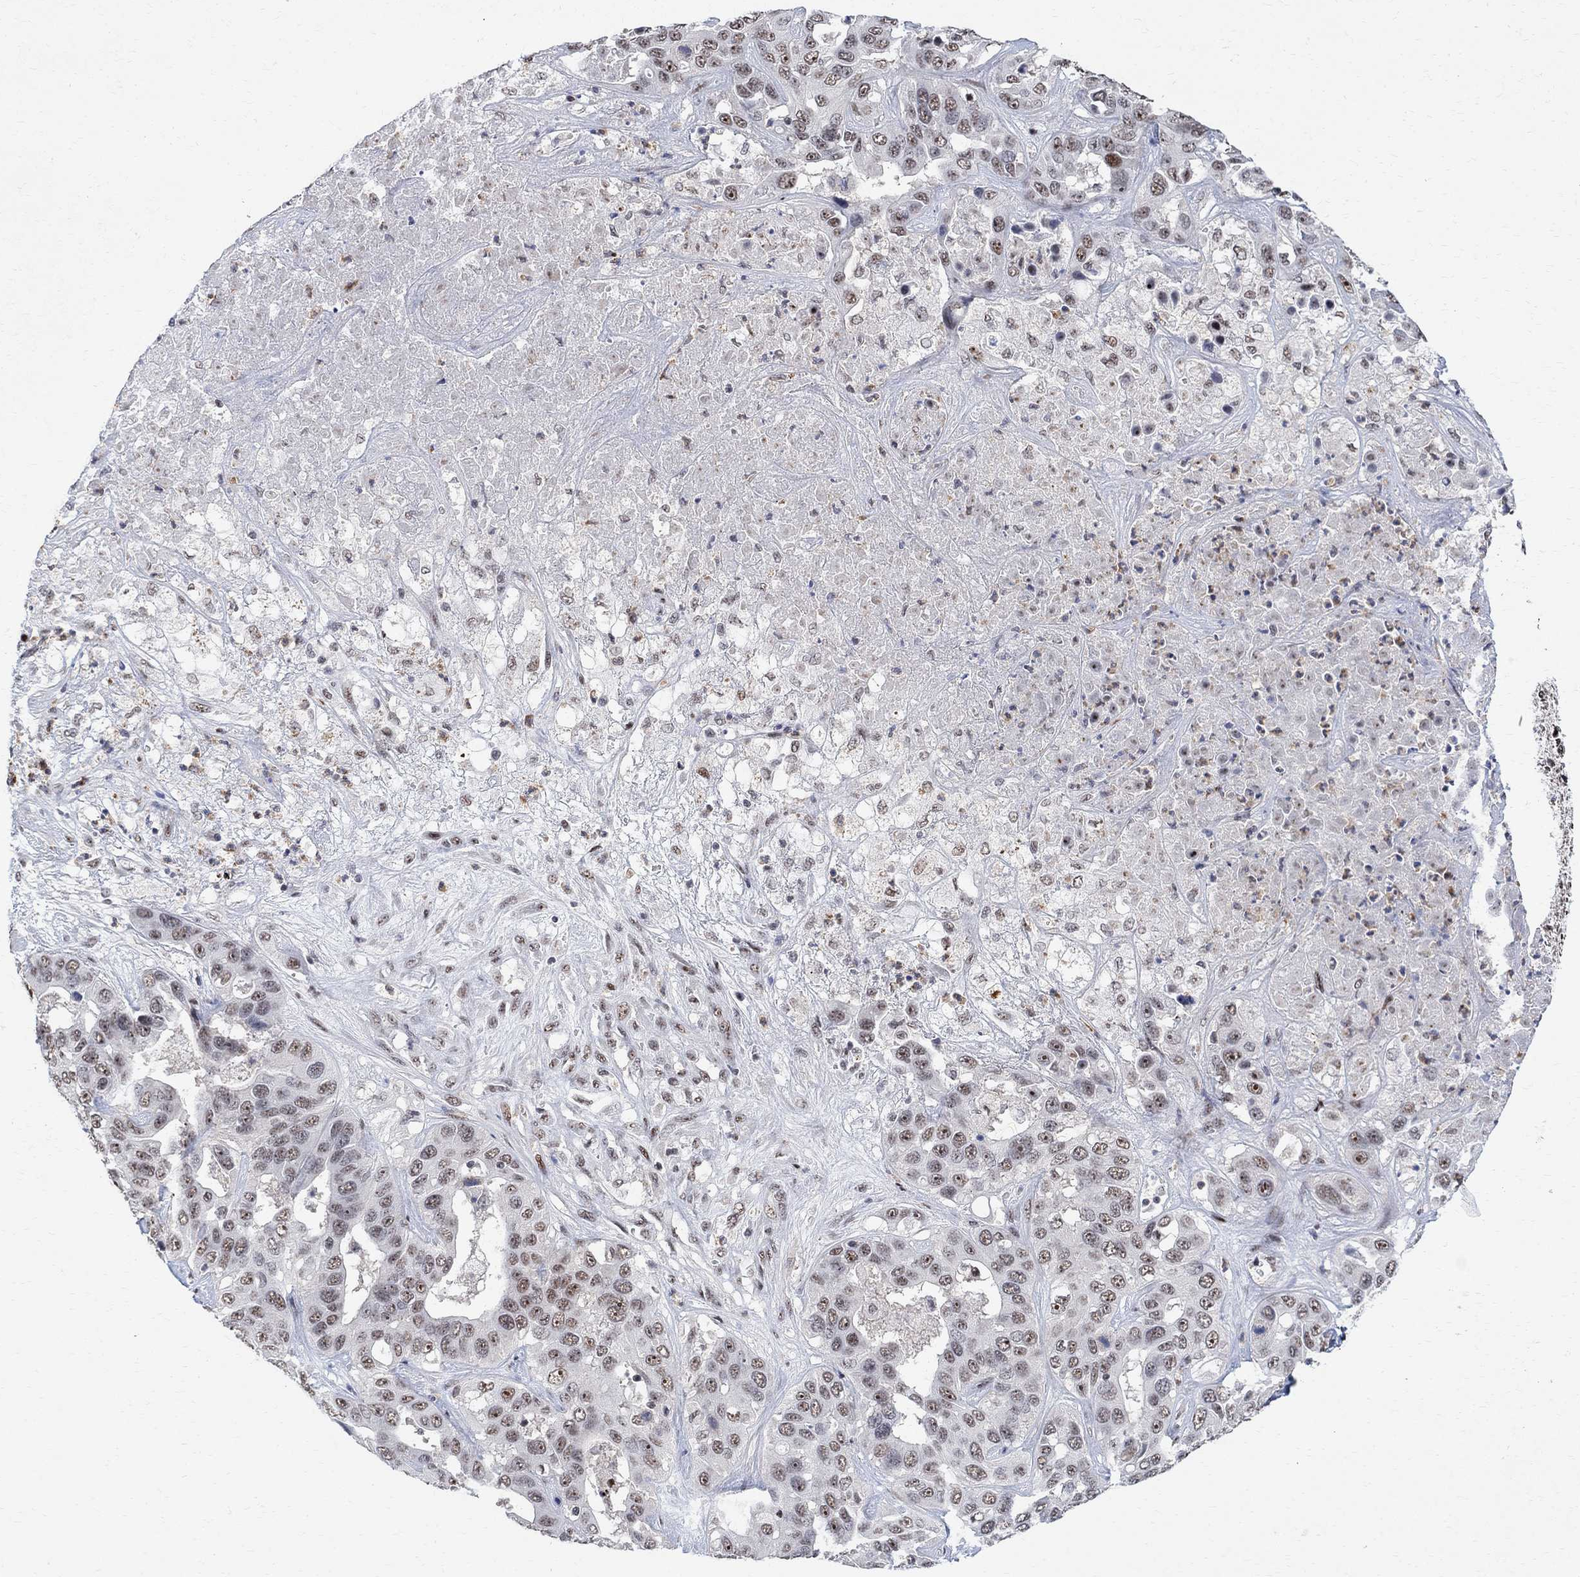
{"staining": {"intensity": "weak", "quantity": ">75%", "location": "nuclear"}, "tissue": "liver cancer", "cell_type": "Tumor cells", "image_type": "cancer", "snomed": [{"axis": "morphology", "description": "Cholangiocarcinoma"}, {"axis": "topography", "description": "Liver"}], "caption": "An image showing weak nuclear staining in approximately >75% of tumor cells in liver cancer, as visualized by brown immunohistochemical staining.", "gene": "E4F1", "patient": {"sex": "female", "age": 52}}